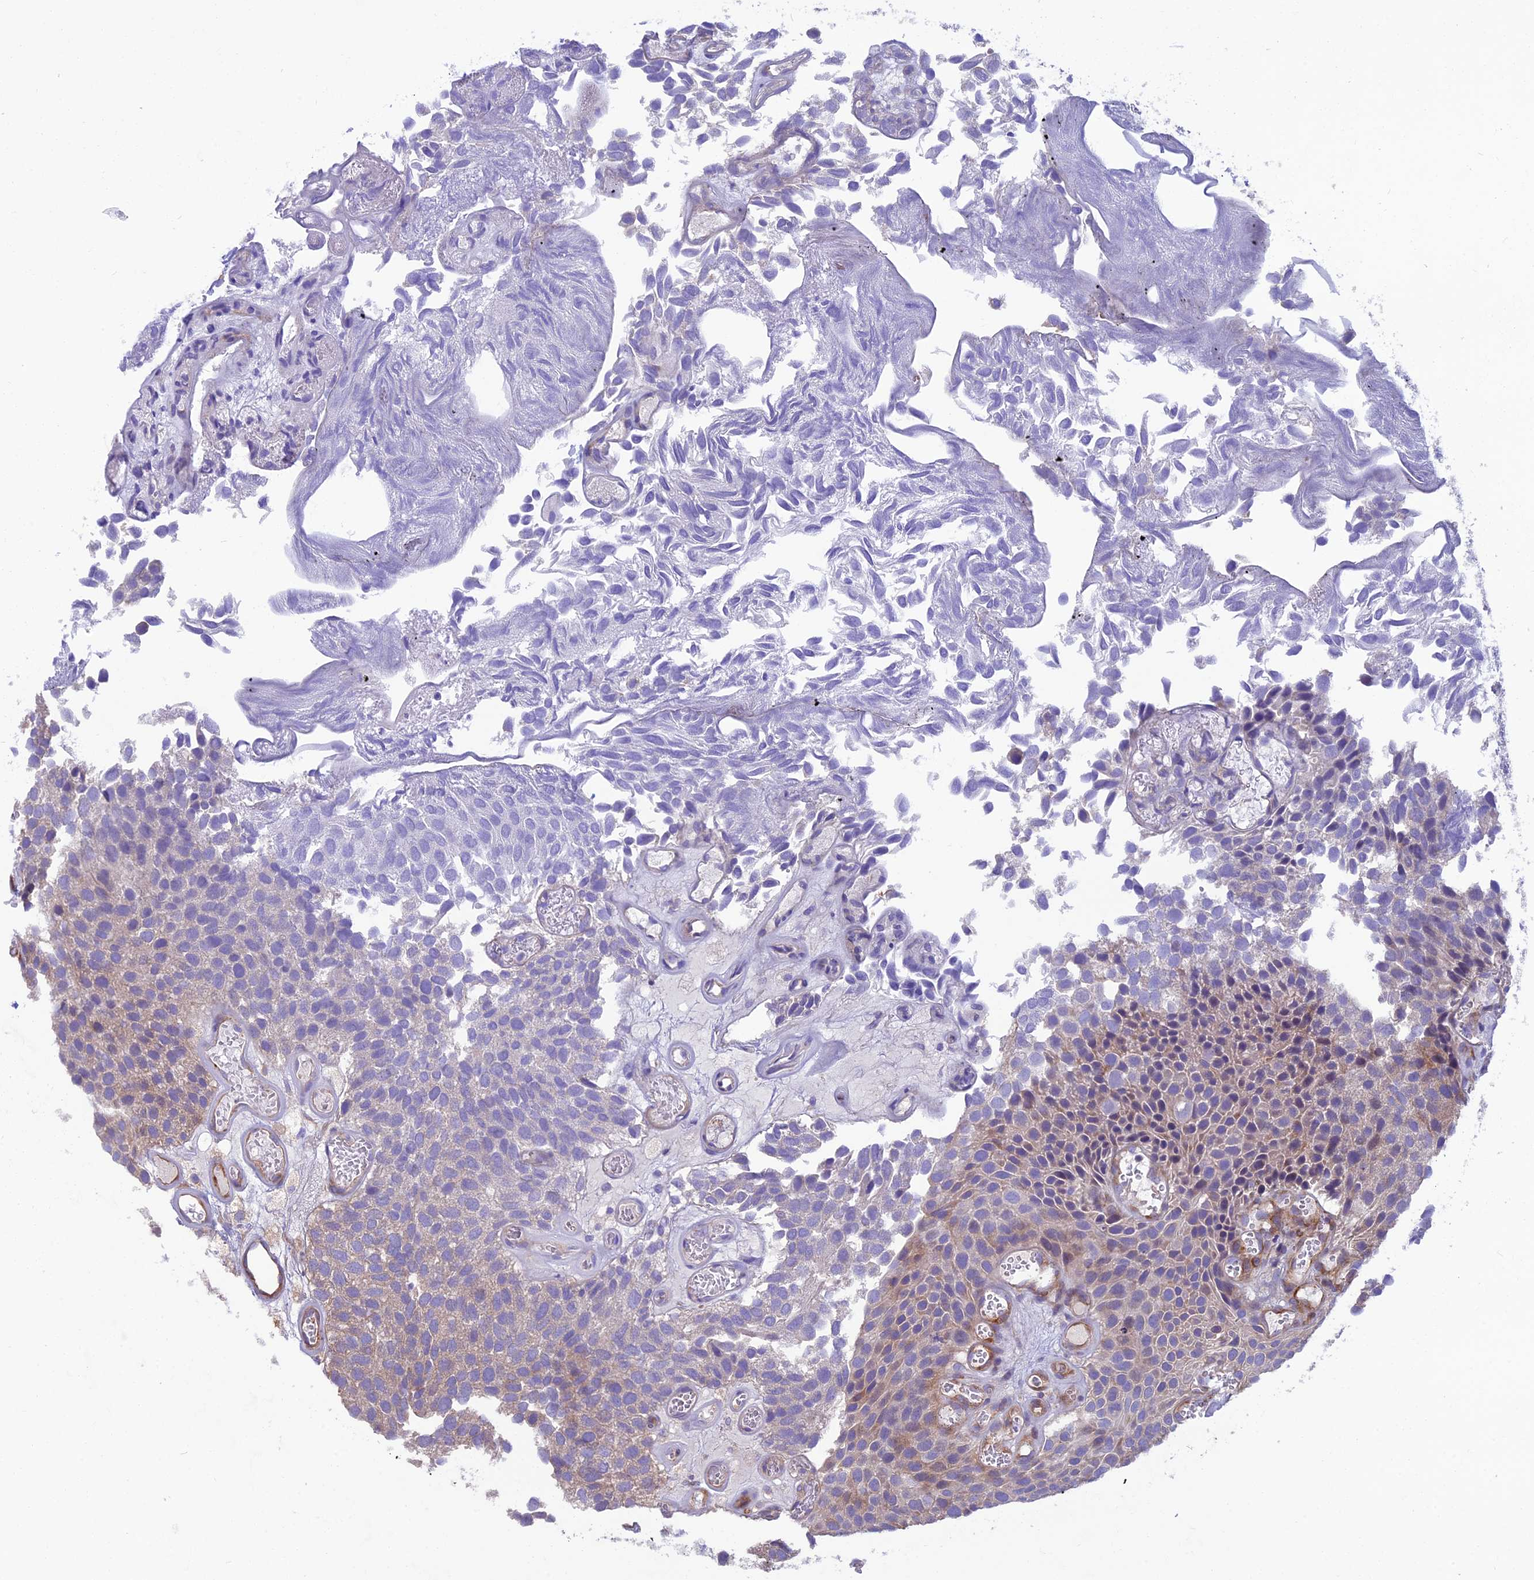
{"staining": {"intensity": "weak", "quantity": "25%-75%", "location": "cytoplasmic/membranous"}, "tissue": "urothelial cancer", "cell_type": "Tumor cells", "image_type": "cancer", "snomed": [{"axis": "morphology", "description": "Urothelial carcinoma, Low grade"}, {"axis": "topography", "description": "Urinary bladder"}], "caption": "The immunohistochemical stain labels weak cytoplasmic/membranous positivity in tumor cells of urothelial cancer tissue. (DAB IHC with brightfield microscopy, high magnification).", "gene": "ANO3", "patient": {"sex": "male", "age": 89}}